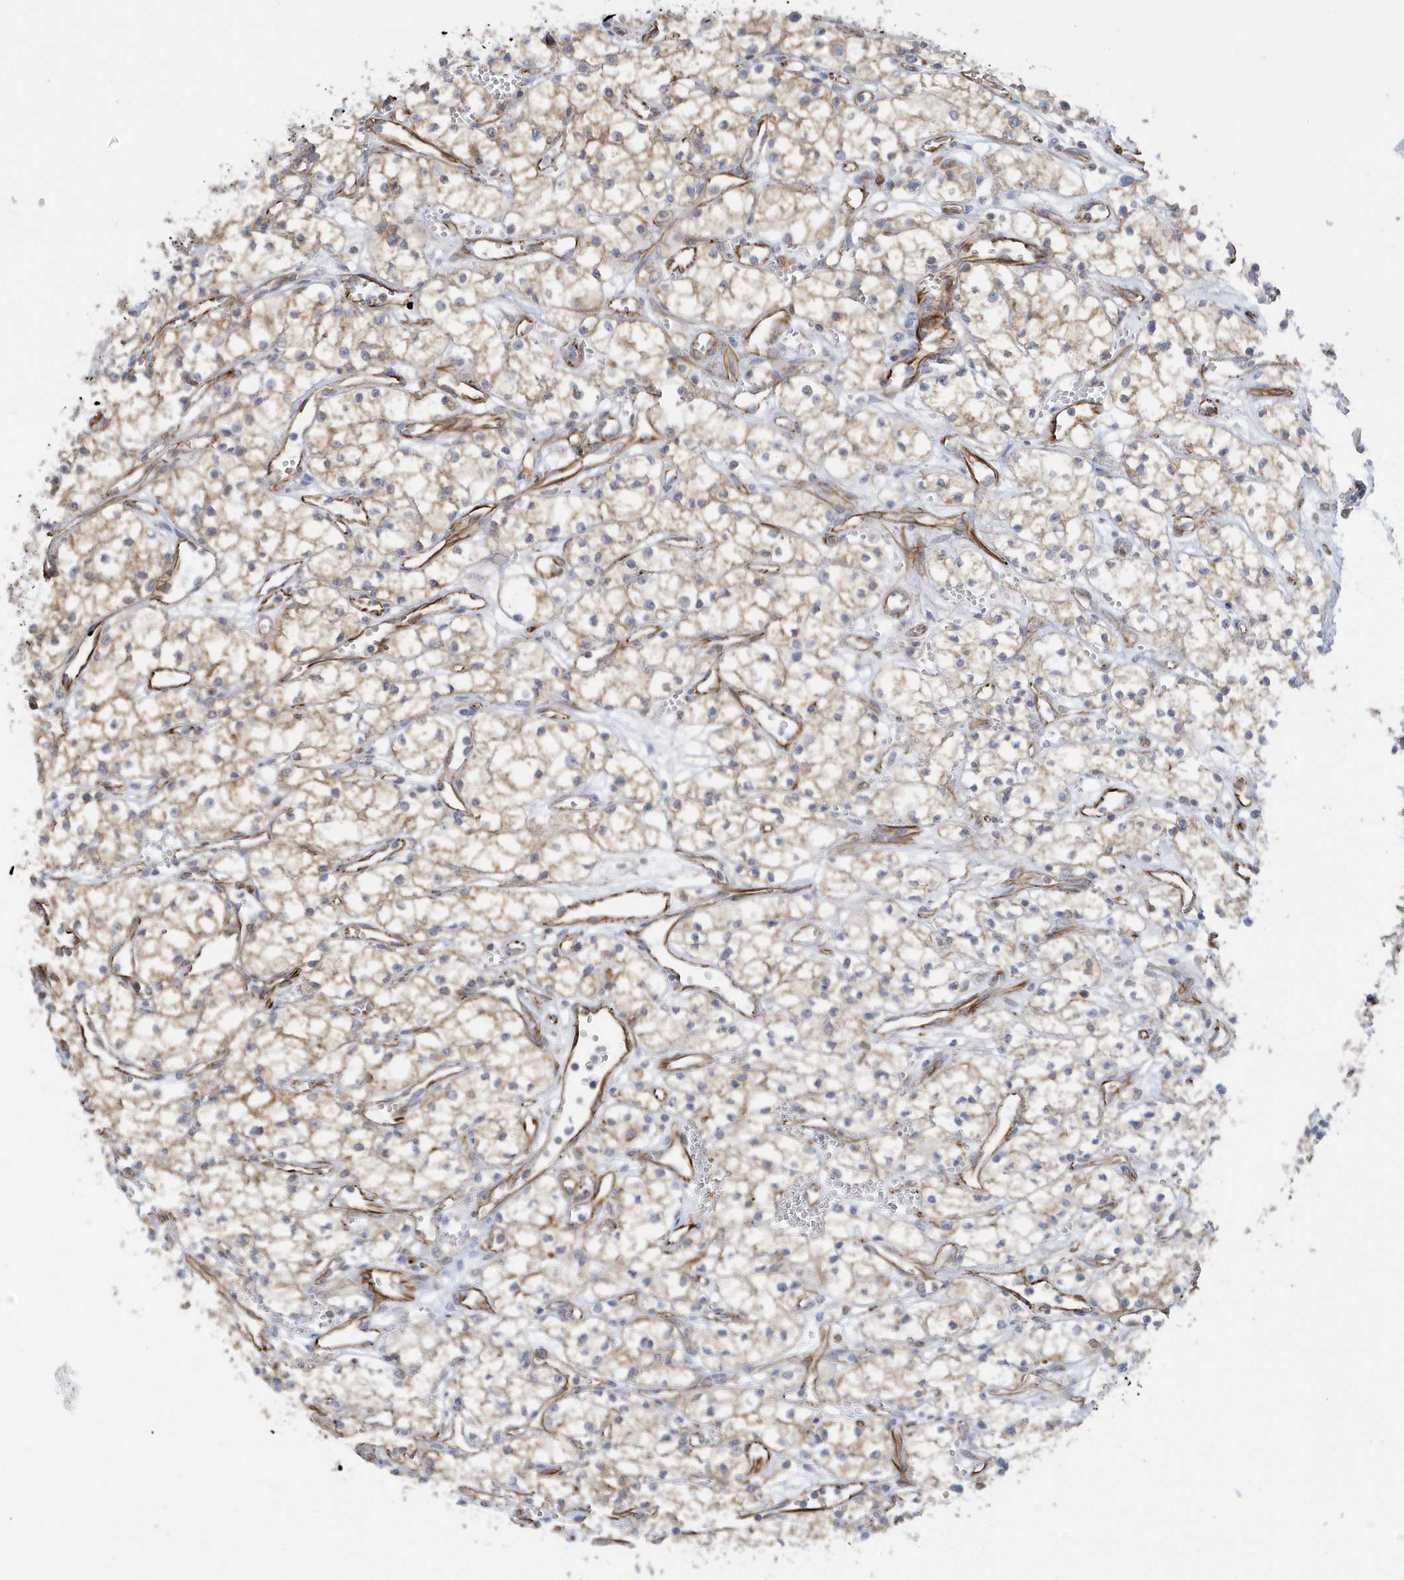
{"staining": {"intensity": "weak", "quantity": "25%-75%", "location": "cytoplasmic/membranous"}, "tissue": "renal cancer", "cell_type": "Tumor cells", "image_type": "cancer", "snomed": [{"axis": "morphology", "description": "Adenocarcinoma, NOS"}, {"axis": "topography", "description": "Kidney"}], "caption": "Renal cancer (adenocarcinoma) stained with a brown dye demonstrates weak cytoplasmic/membranous positive staining in about 25%-75% of tumor cells.", "gene": "RAB17", "patient": {"sex": "male", "age": 59}}